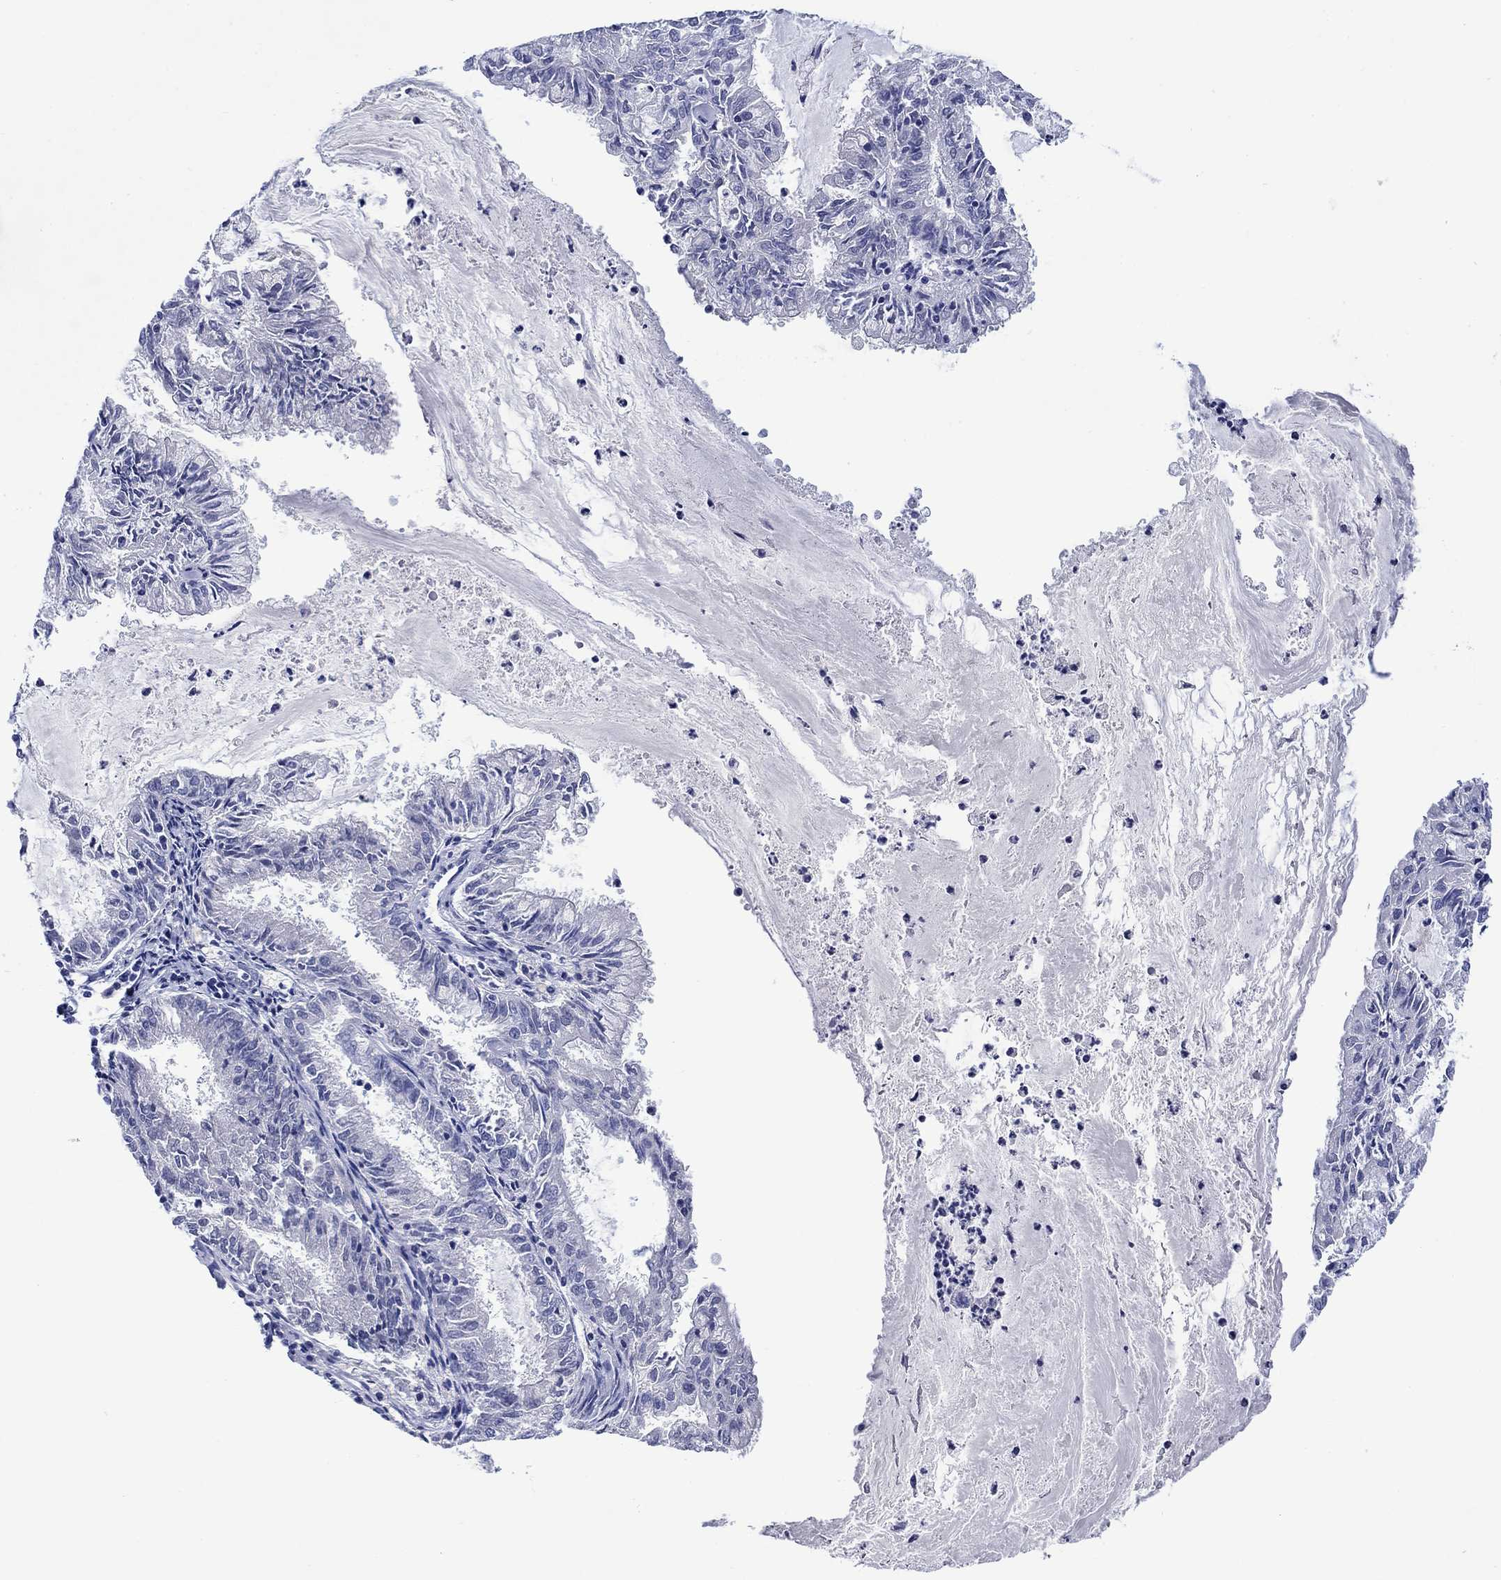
{"staining": {"intensity": "negative", "quantity": "none", "location": "none"}, "tissue": "endometrial cancer", "cell_type": "Tumor cells", "image_type": "cancer", "snomed": [{"axis": "morphology", "description": "Adenocarcinoma, NOS"}, {"axis": "topography", "description": "Endometrium"}], "caption": "IHC of human endometrial cancer (adenocarcinoma) demonstrates no positivity in tumor cells. (DAB (3,3'-diaminobenzidine) IHC with hematoxylin counter stain).", "gene": "CACNG3", "patient": {"sex": "female", "age": 57}}